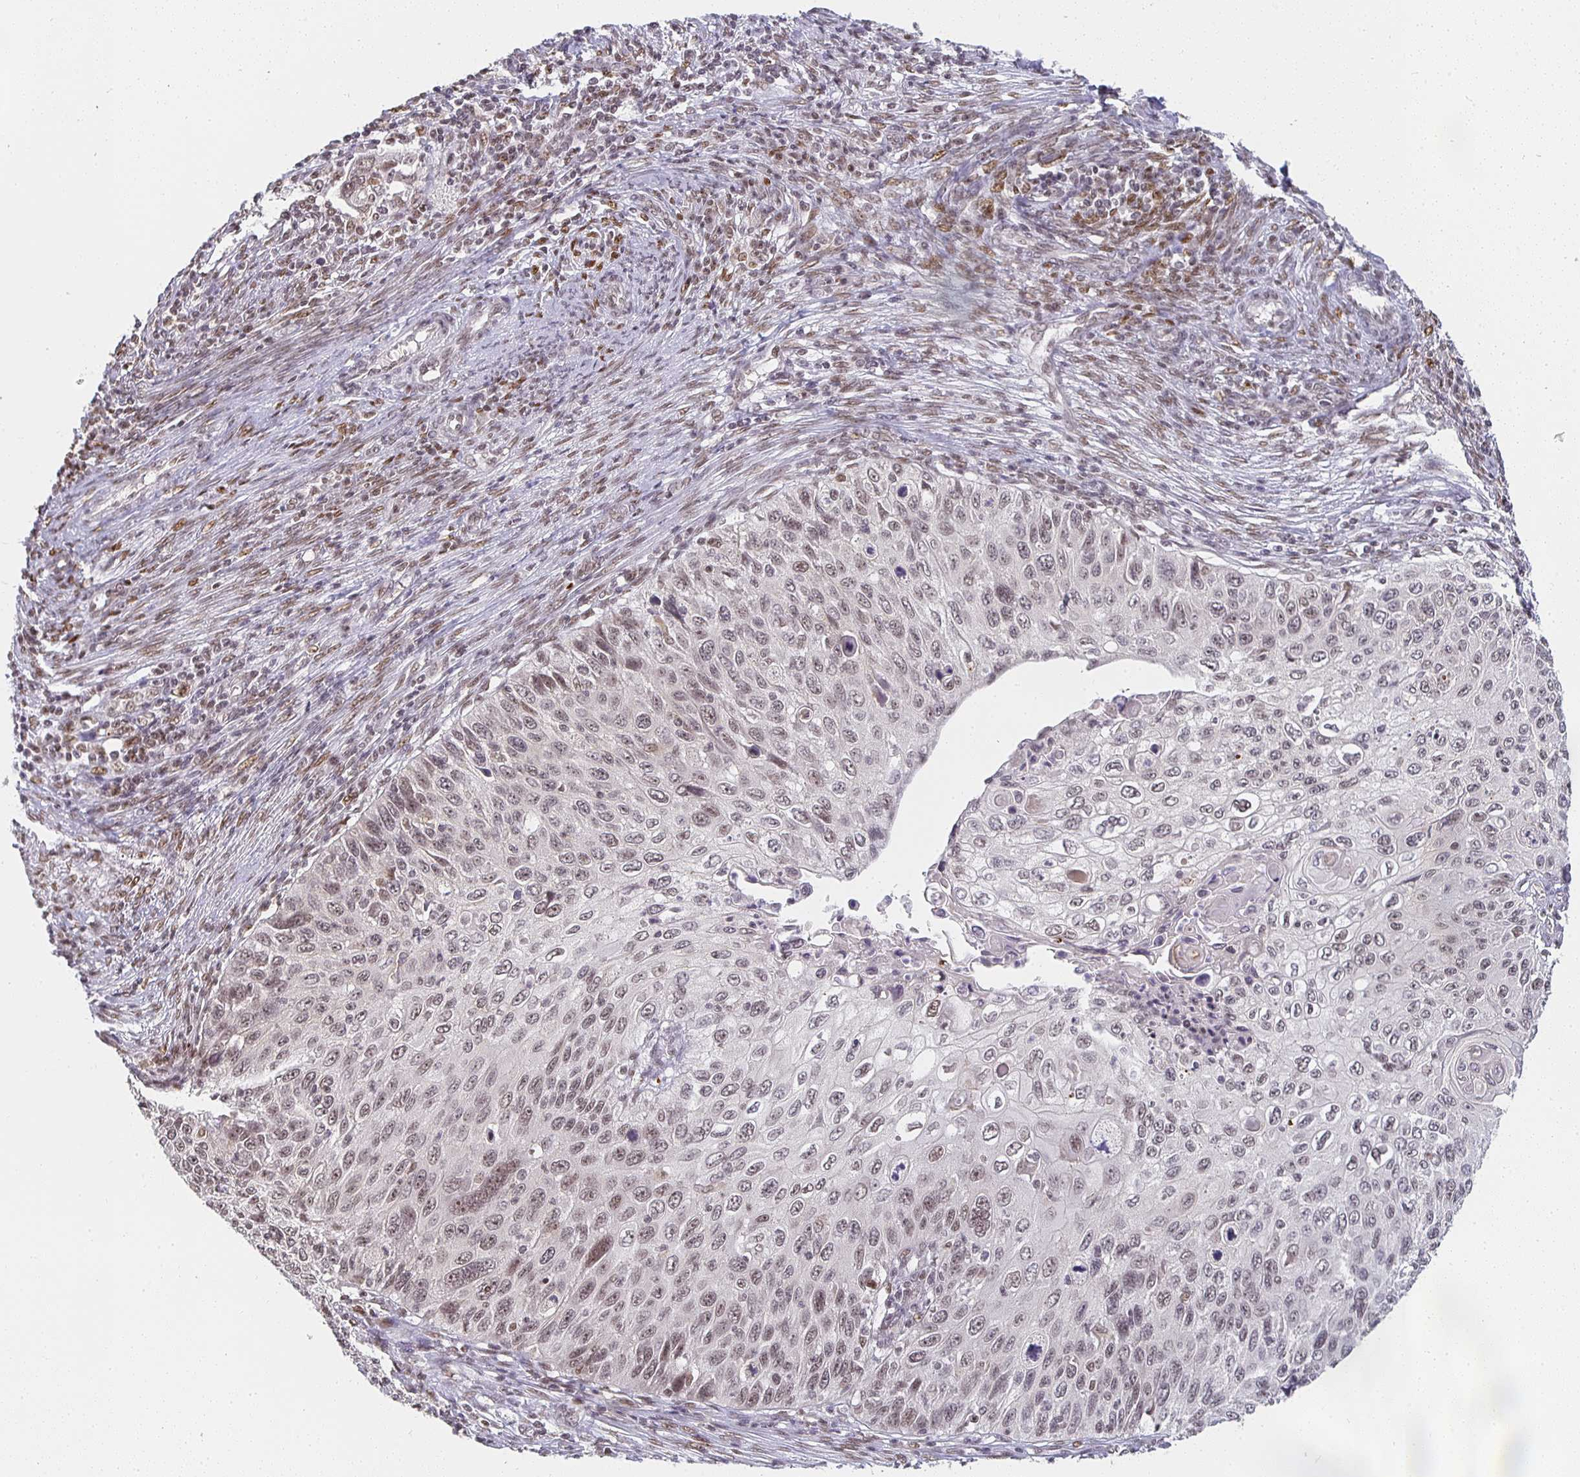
{"staining": {"intensity": "weak", "quantity": "25%-75%", "location": "nuclear"}, "tissue": "cervical cancer", "cell_type": "Tumor cells", "image_type": "cancer", "snomed": [{"axis": "morphology", "description": "Squamous cell carcinoma, NOS"}, {"axis": "topography", "description": "Cervix"}], "caption": "Cervical cancer (squamous cell carcinoma) stained for a protein (brown) demonstrates weak nuclear positive staining in about 25%-75% of tumor cells.", "gene": "SMARCA2", "patient": {"sex": "female", "age": 70}}